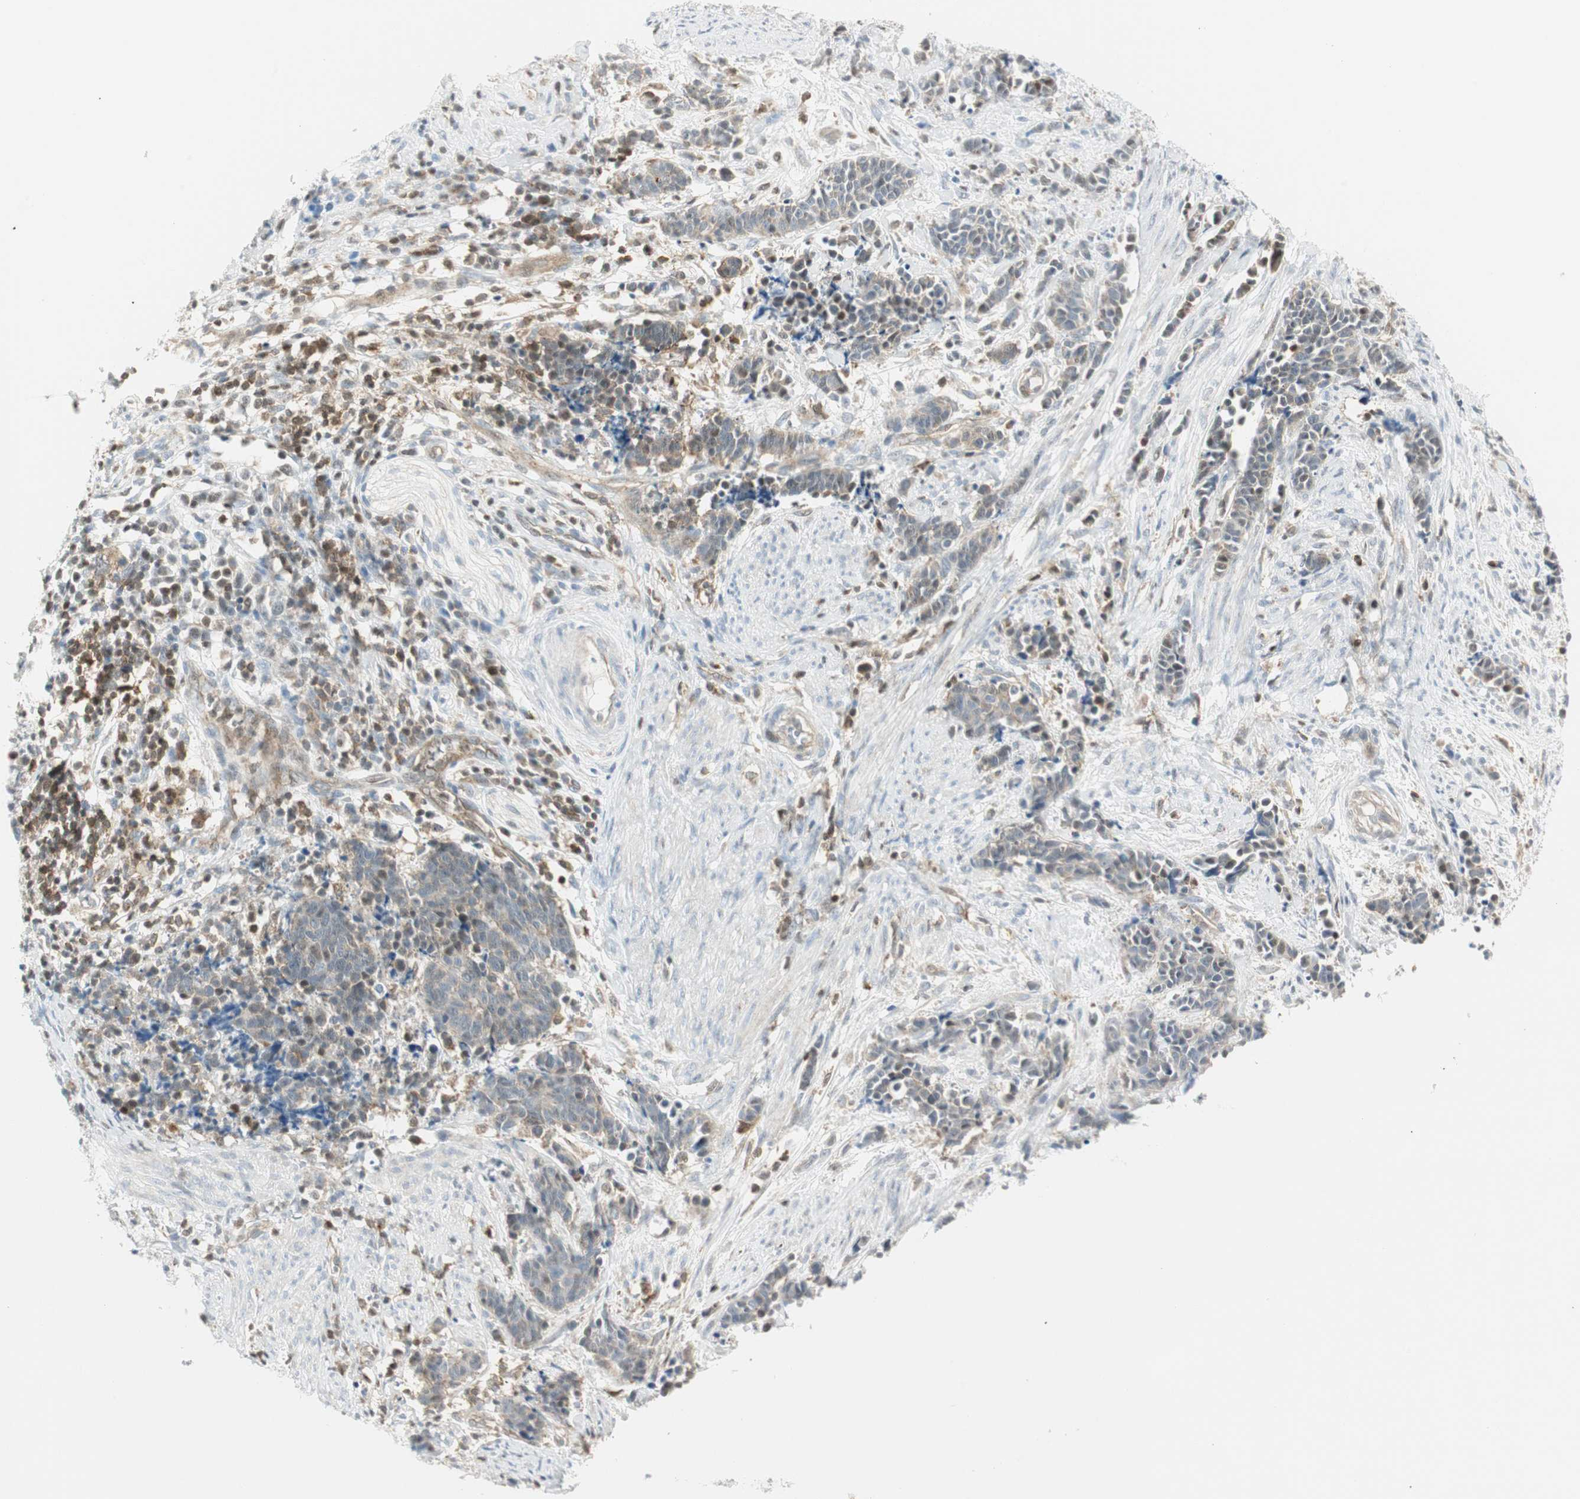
{"staining": {"intensity": "weak", "quantity": "<25%", "location": "cytoplasmic/membranous,nuclear"}, "tissue": "cervical cancer", "cell_type": "Tumor cells", "image_type": "cancer", "snomed": [{"axis": "morphology", "description": "Squamous cell carcinoma, NOS"}, {"axis": "topography", "description": "Cervix"}], "caption": "Tumor cells show no significant positivity in cervical cancer.", "gene": "PPP1CA", "patient": {"sex": "female", "age": 35}}